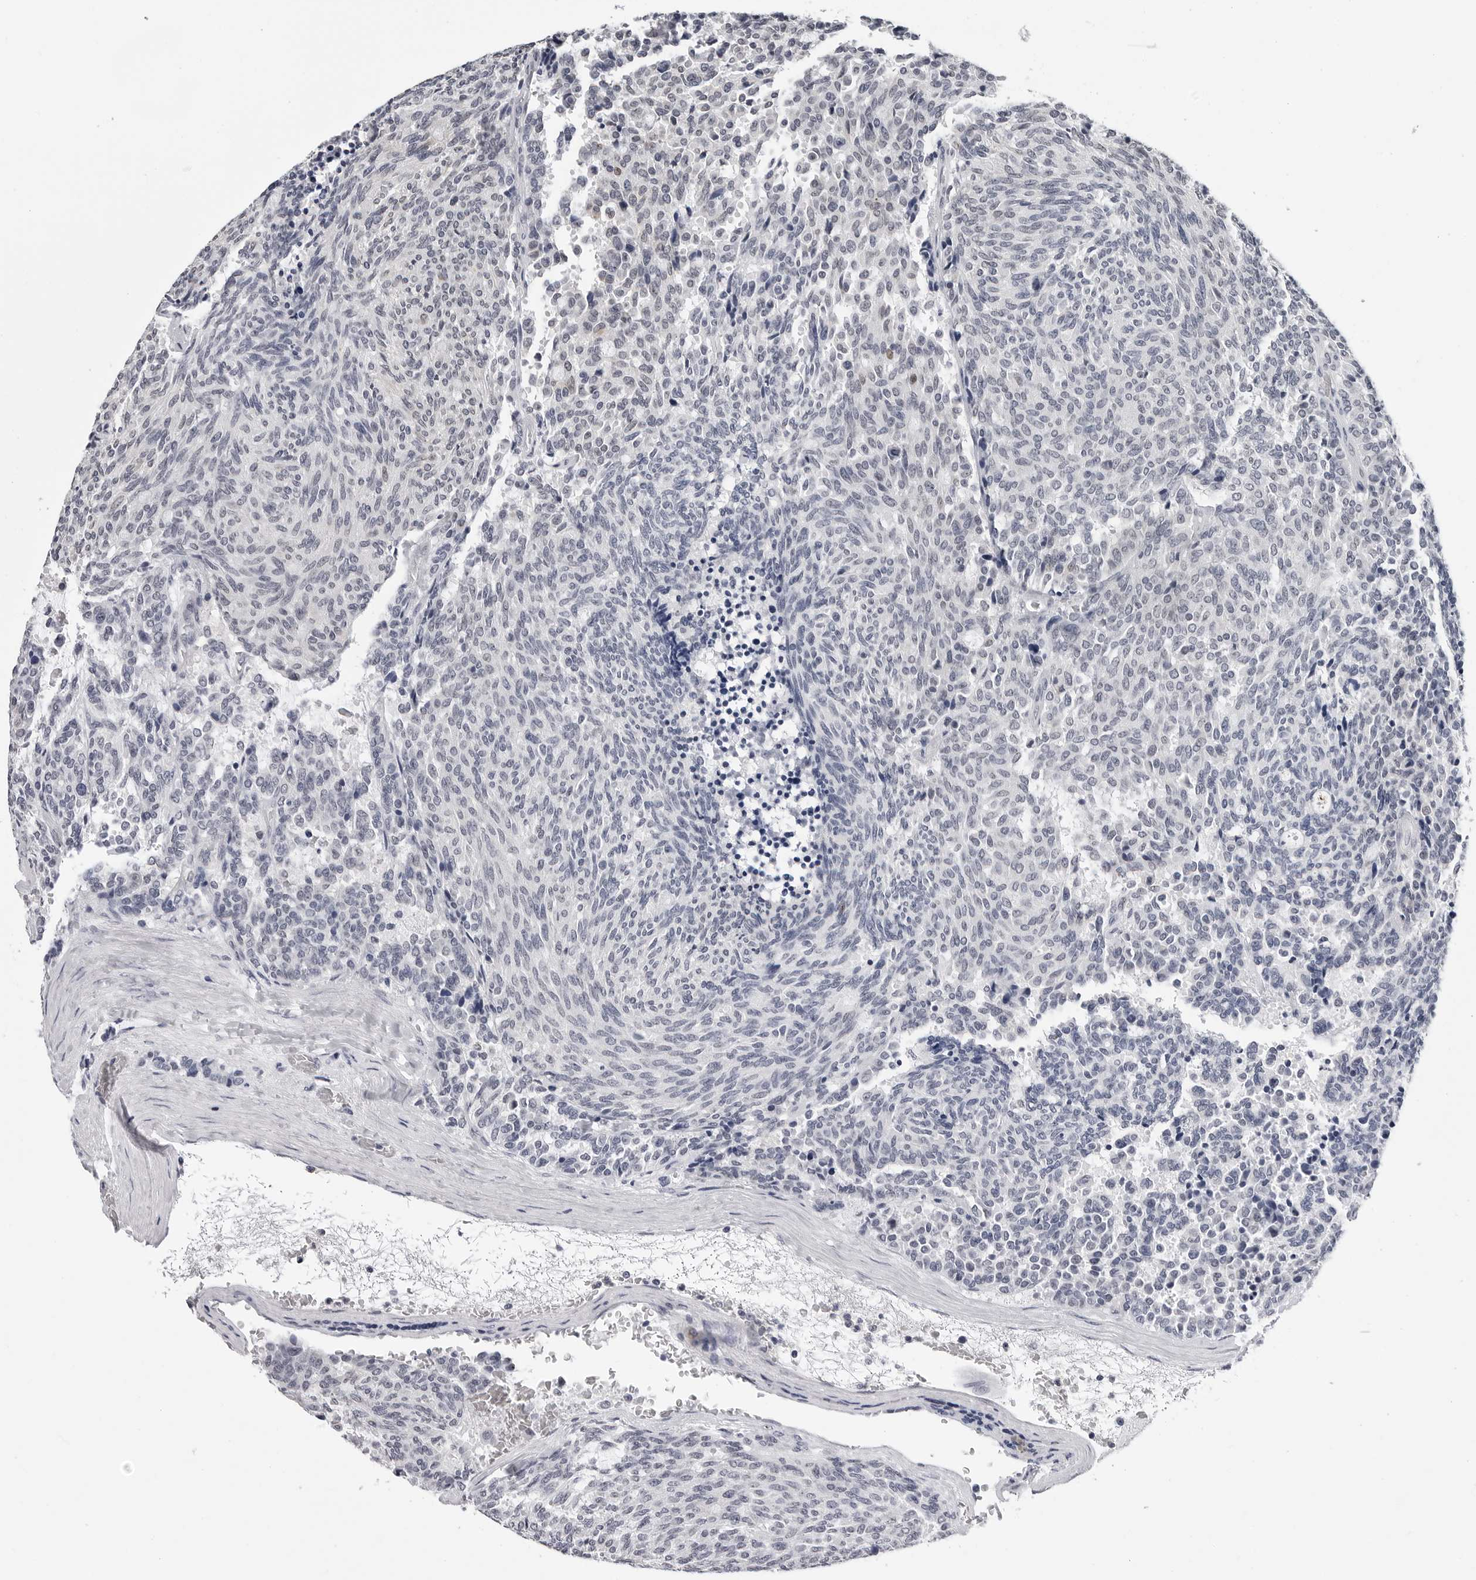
{"staining": {"intensity": "negative", "quantity": "none", "location": "none"}, "tissue": "carcinoid", "cell_type": "Tumor cells", "image_type": "cancer", "snomed": [{"axis": "morphology", "description": "Carcinoid, malignant, NOS"}, {"axis": "topography", "description": "Pancreas"}], "caption": "A high-resolution image shows immunohistochemistry (IHC) staining of carcinoid (malignant), which shows no significant positivity in tumor cells. (IHC, brightfield microscopy, high magnification).", "gene": "GNL2", "patient": {"sex": "female", "age": 54}}